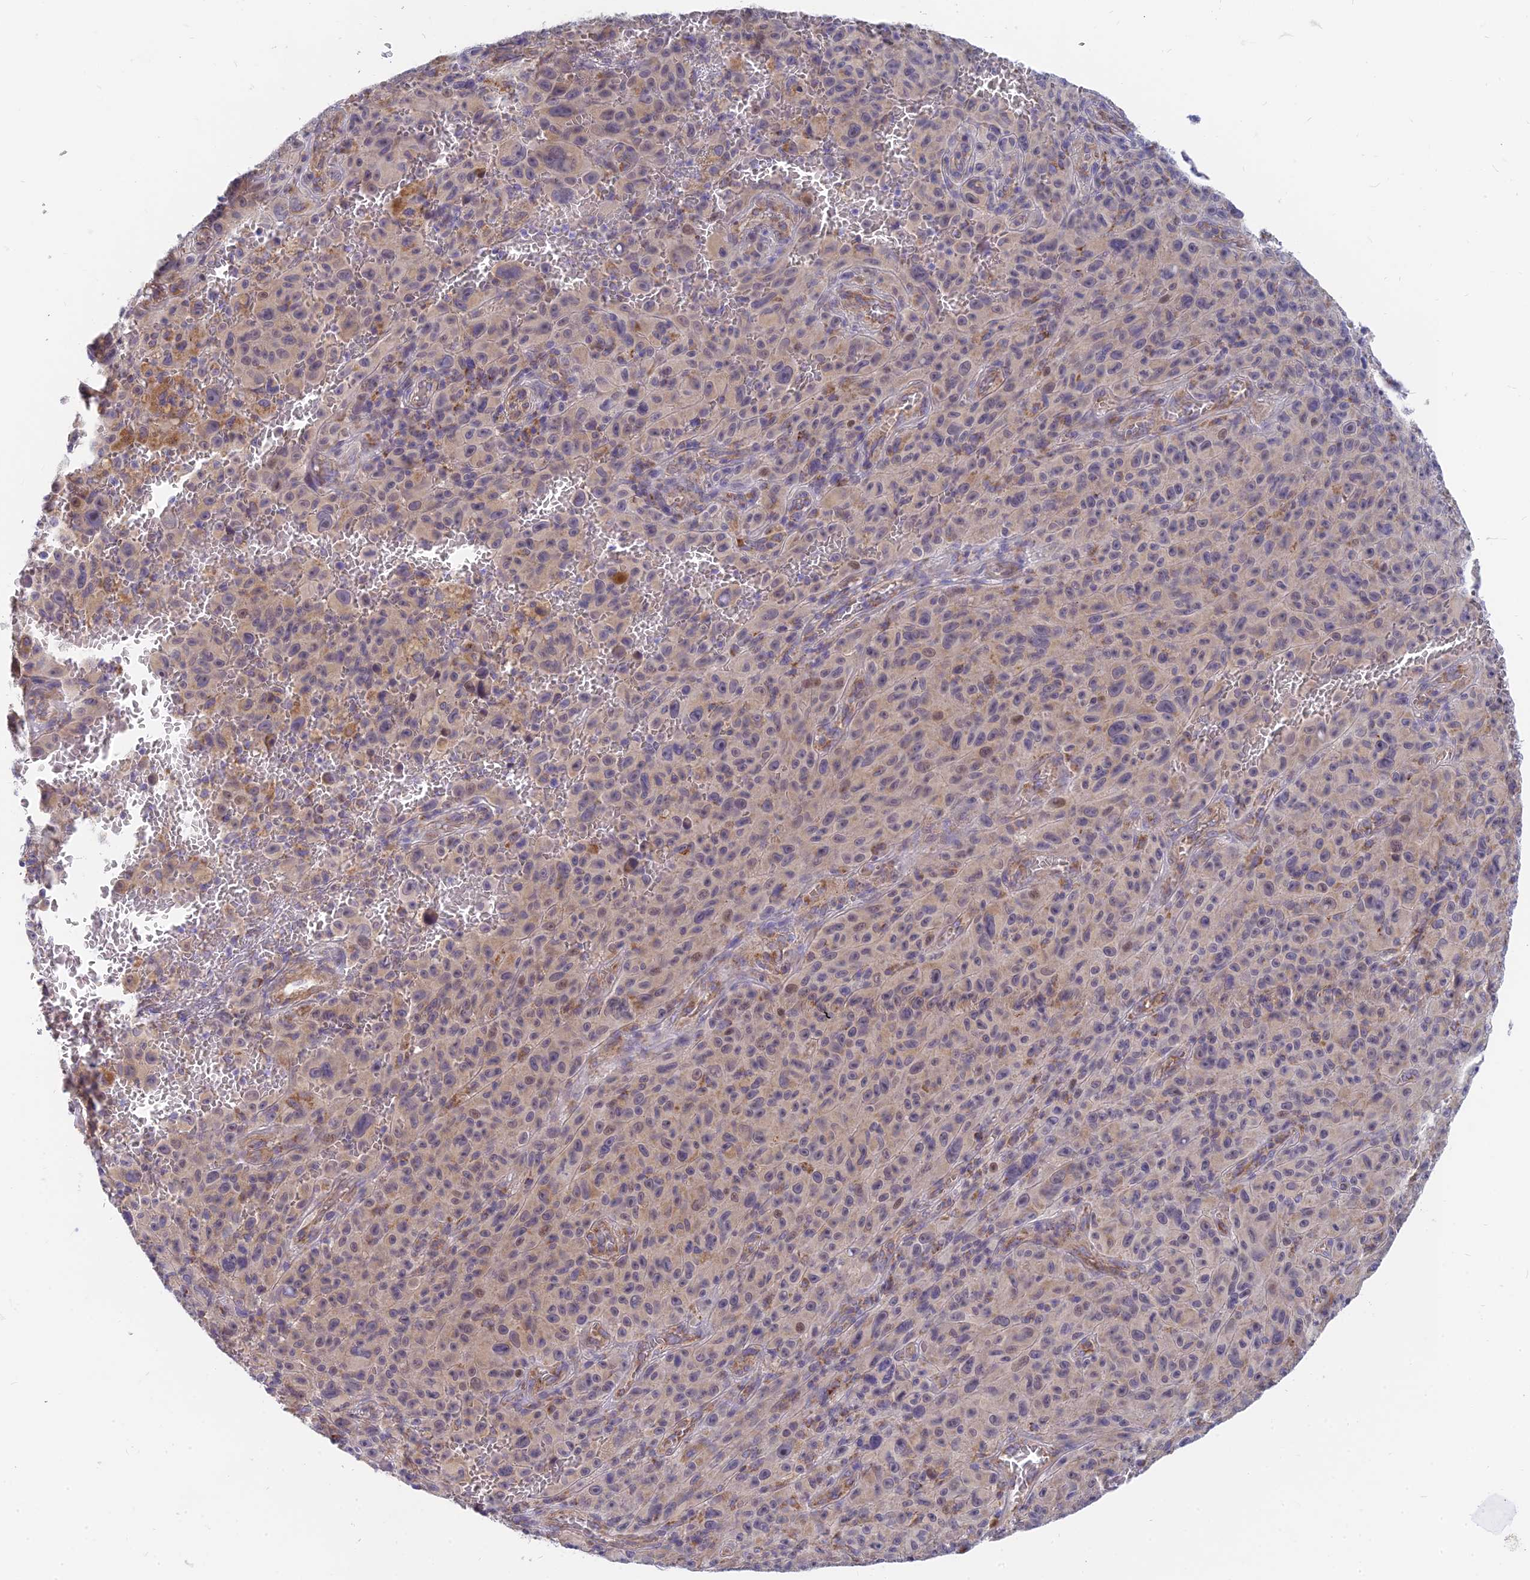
{"staining": {"intensity": "weak", "quantity": "25%-75%", "location": "cytoplasmic/membranous"}, "tissue": "melanoma", "cell_type": "Tumor cells", "image_type": "cancer", "snomed": [{"axis": "morphology", "description": "Malignant melanoma, NOS"}, {"axis": "topography", "description": "Skin"}], "caption": "An immunohistochemistry photomicrograph of tumor tissue is shown. Protein staining in brown labels weak cytoplasmic/membranous positivity in melanoma within tumor cells.", "gene": "MRPL15", "patient": {"sex": "female", "age": 82}}